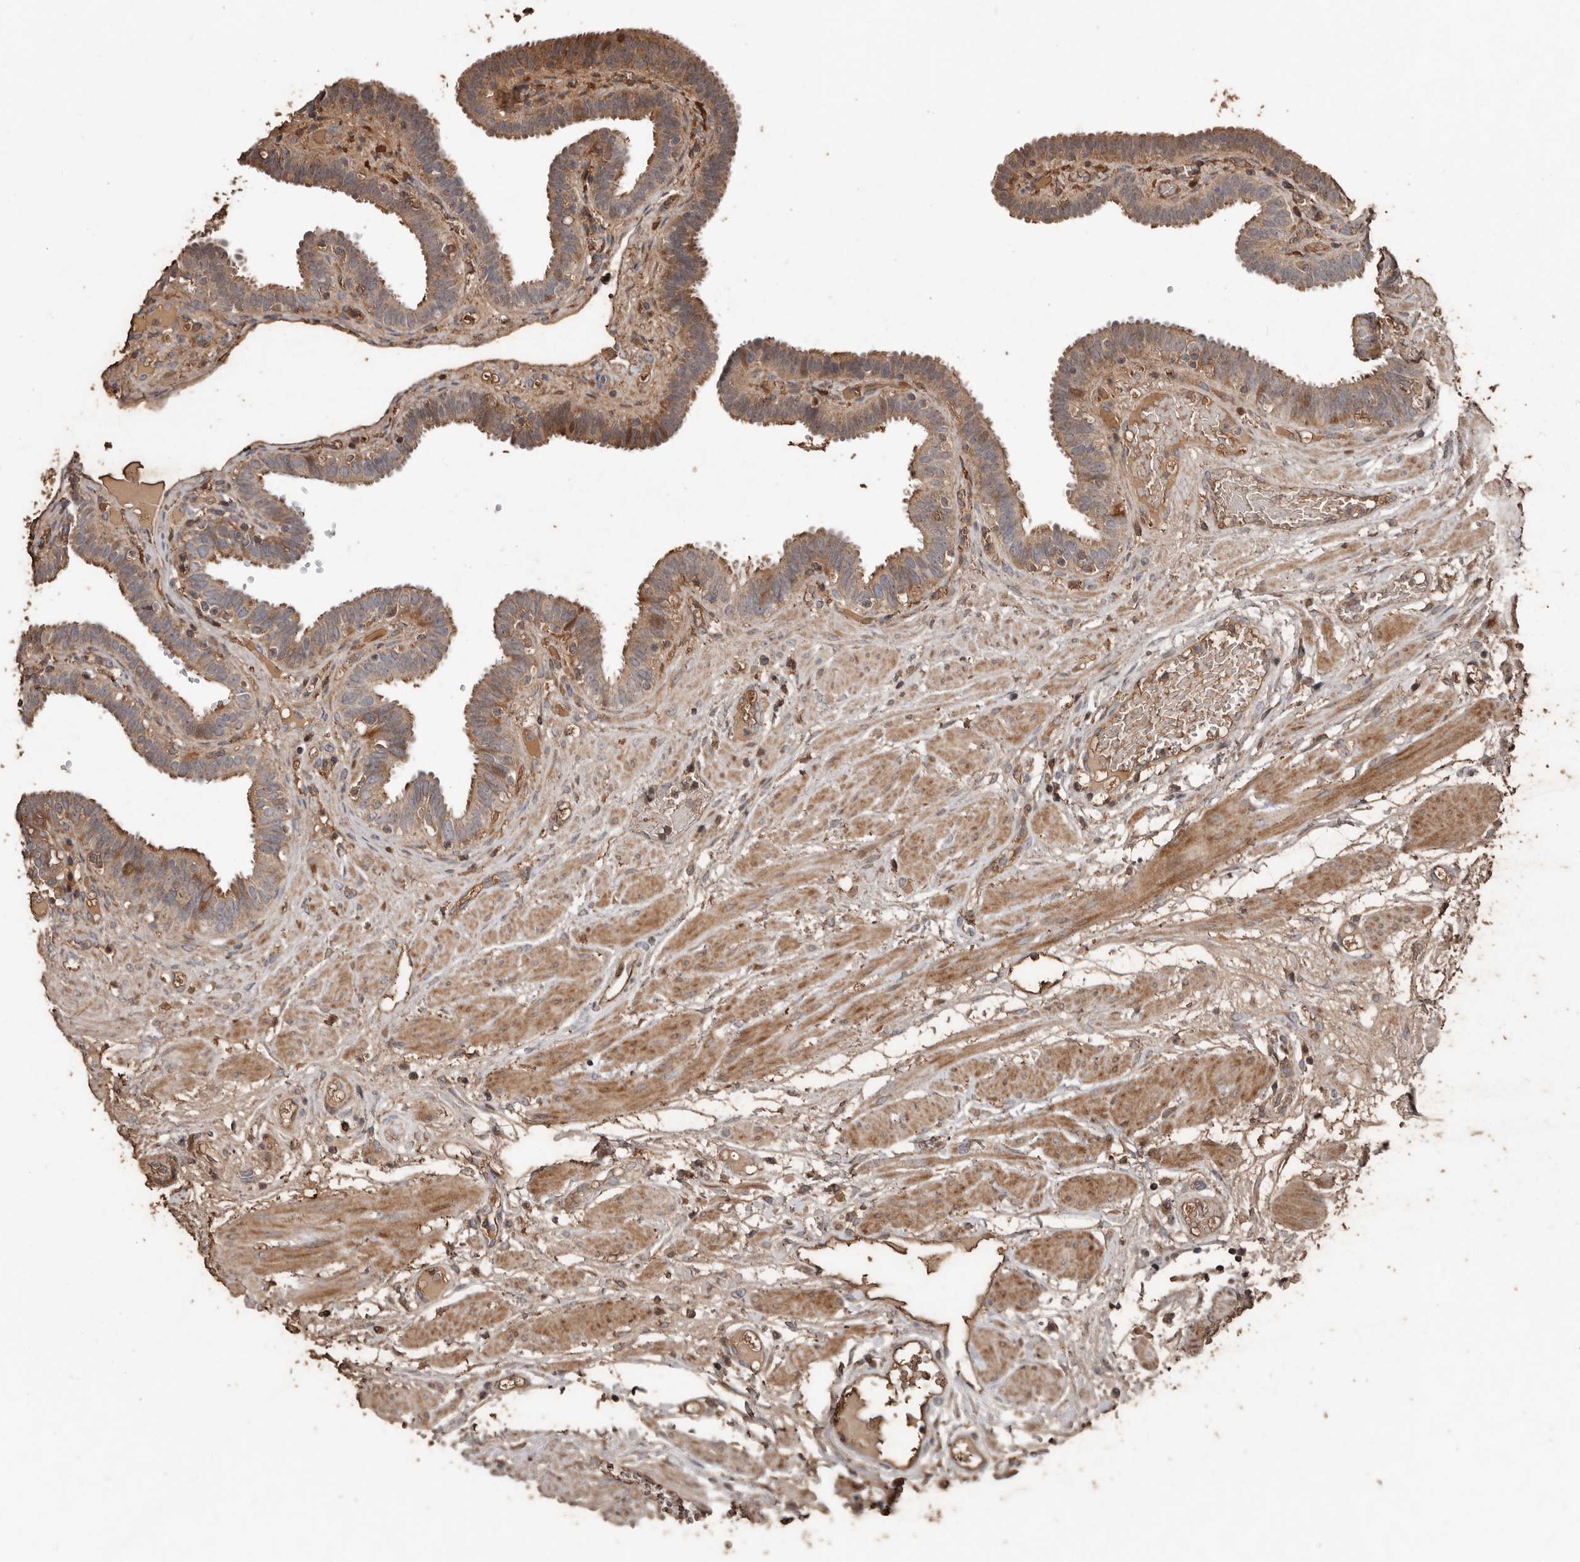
{"staining": {"intensity": "moderate", "quantity": ">75%", "location": "cytoplasmic/membranous"}, "tissue": "fallopian tube", "cell_type": "Glandular cells", "image_type": "normal", "snomed": [{"axis": "morphology", "description": "Normal tissue, NOS"}, {"axis": "topography", "description": "Fallopian tube"}, {"axis": "topography", "description": "Placenta"}], "caption": "Immunohistochemistry (IHC) histopathology image of unremarkable human fallopian tube stained for a protein (brown), which displays medium levels of moderate cytoplasmic/membranous expression in approximately >75% of glandular cells.", "gene": "RANBP17", "patient": {"sex": "female", "age": 32}}